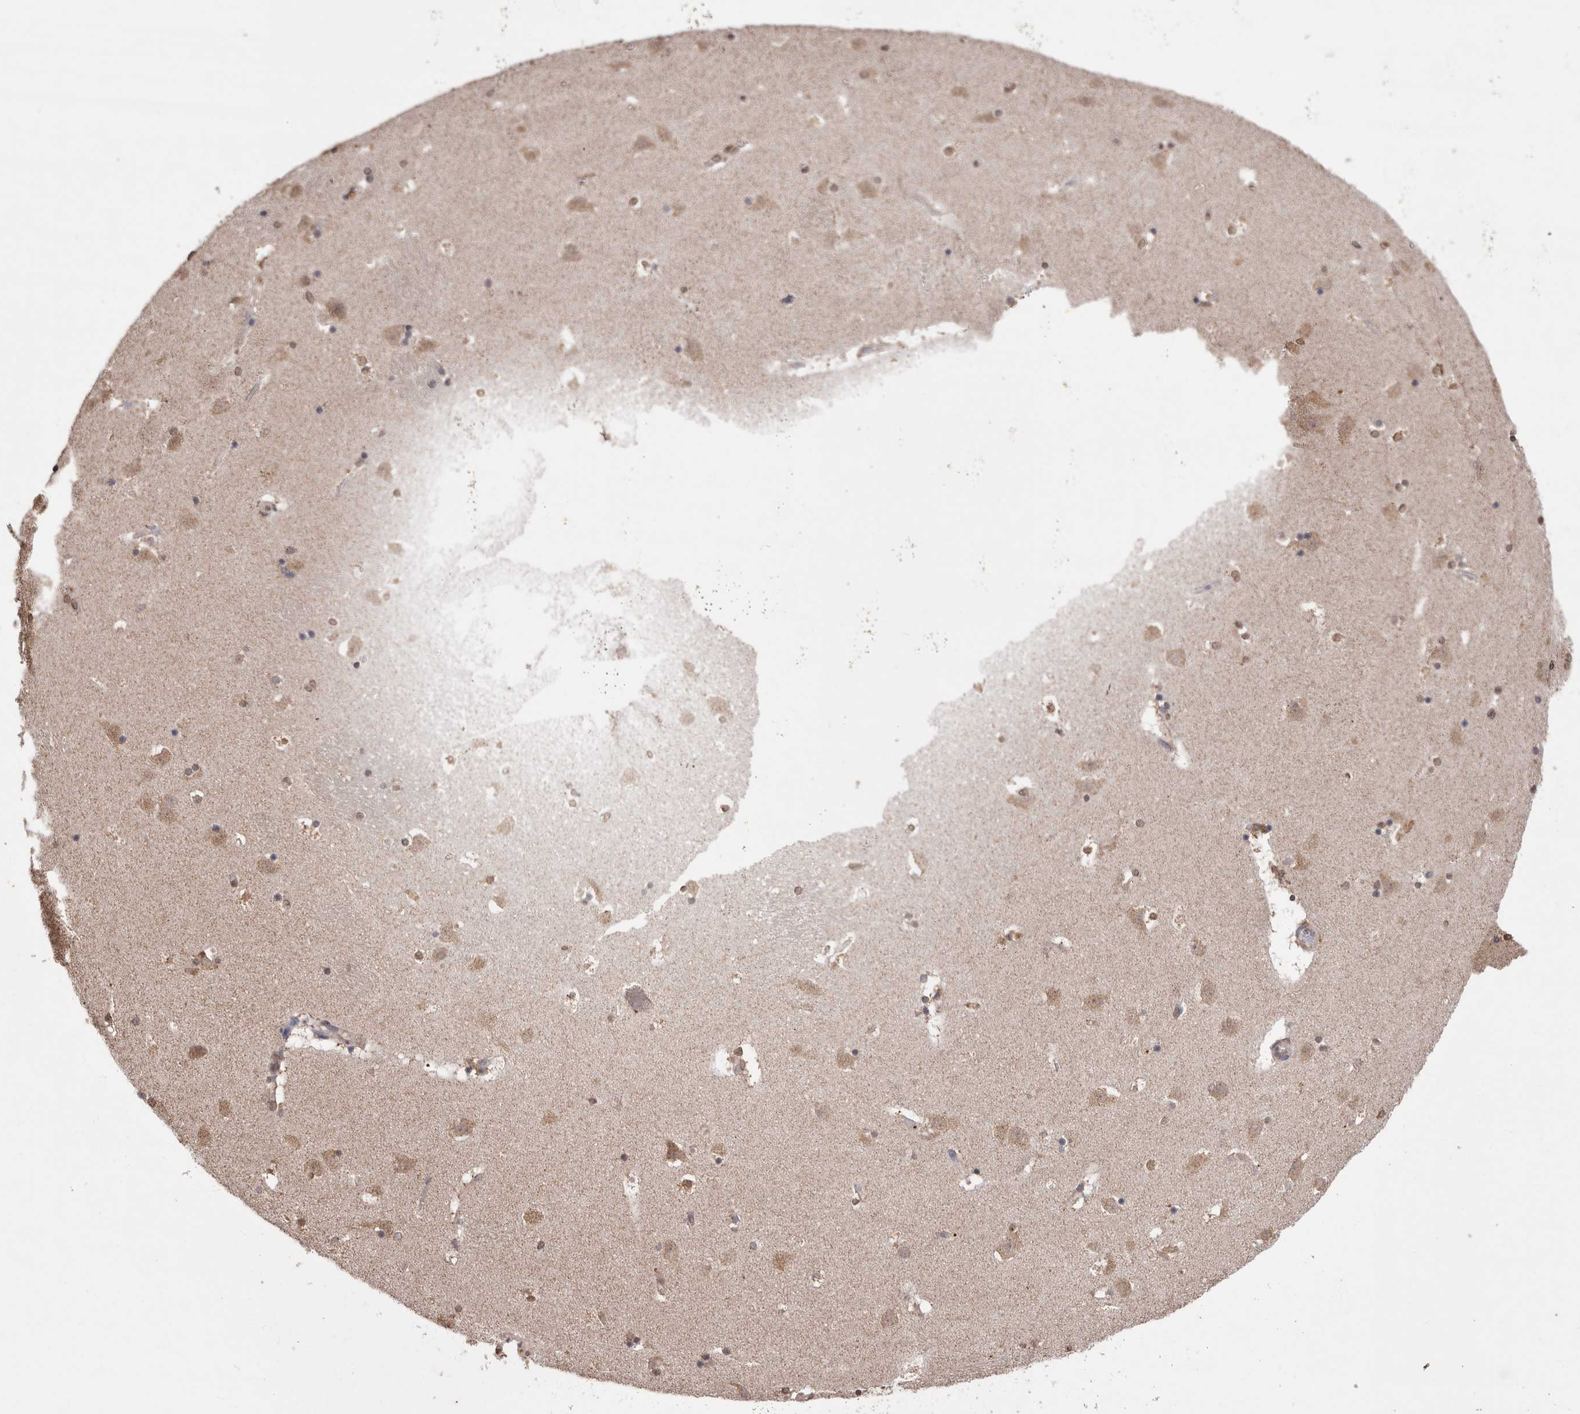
{"staining": {"intensity": "weak", "quantity": "<25%", "location": "nuclear"}, "tissue": "caudate", "cell_type": "Glial cells", "image_type": "normal", "snomed": [{"axis": "morphology", "description": "Normal tissue, NOS"}, {"axis": "topography", "description": "Lateral ventricle wall"}], "caption": "High magnification brightfield microscopy of benign caudate stained with DAB (brown) and counterstained with hematoxylin (blue): glial cells show no significant staining. Nuclei are stained in blue.", "gene": "GRK5", "patient": {"sex": "male", "age": 45}}